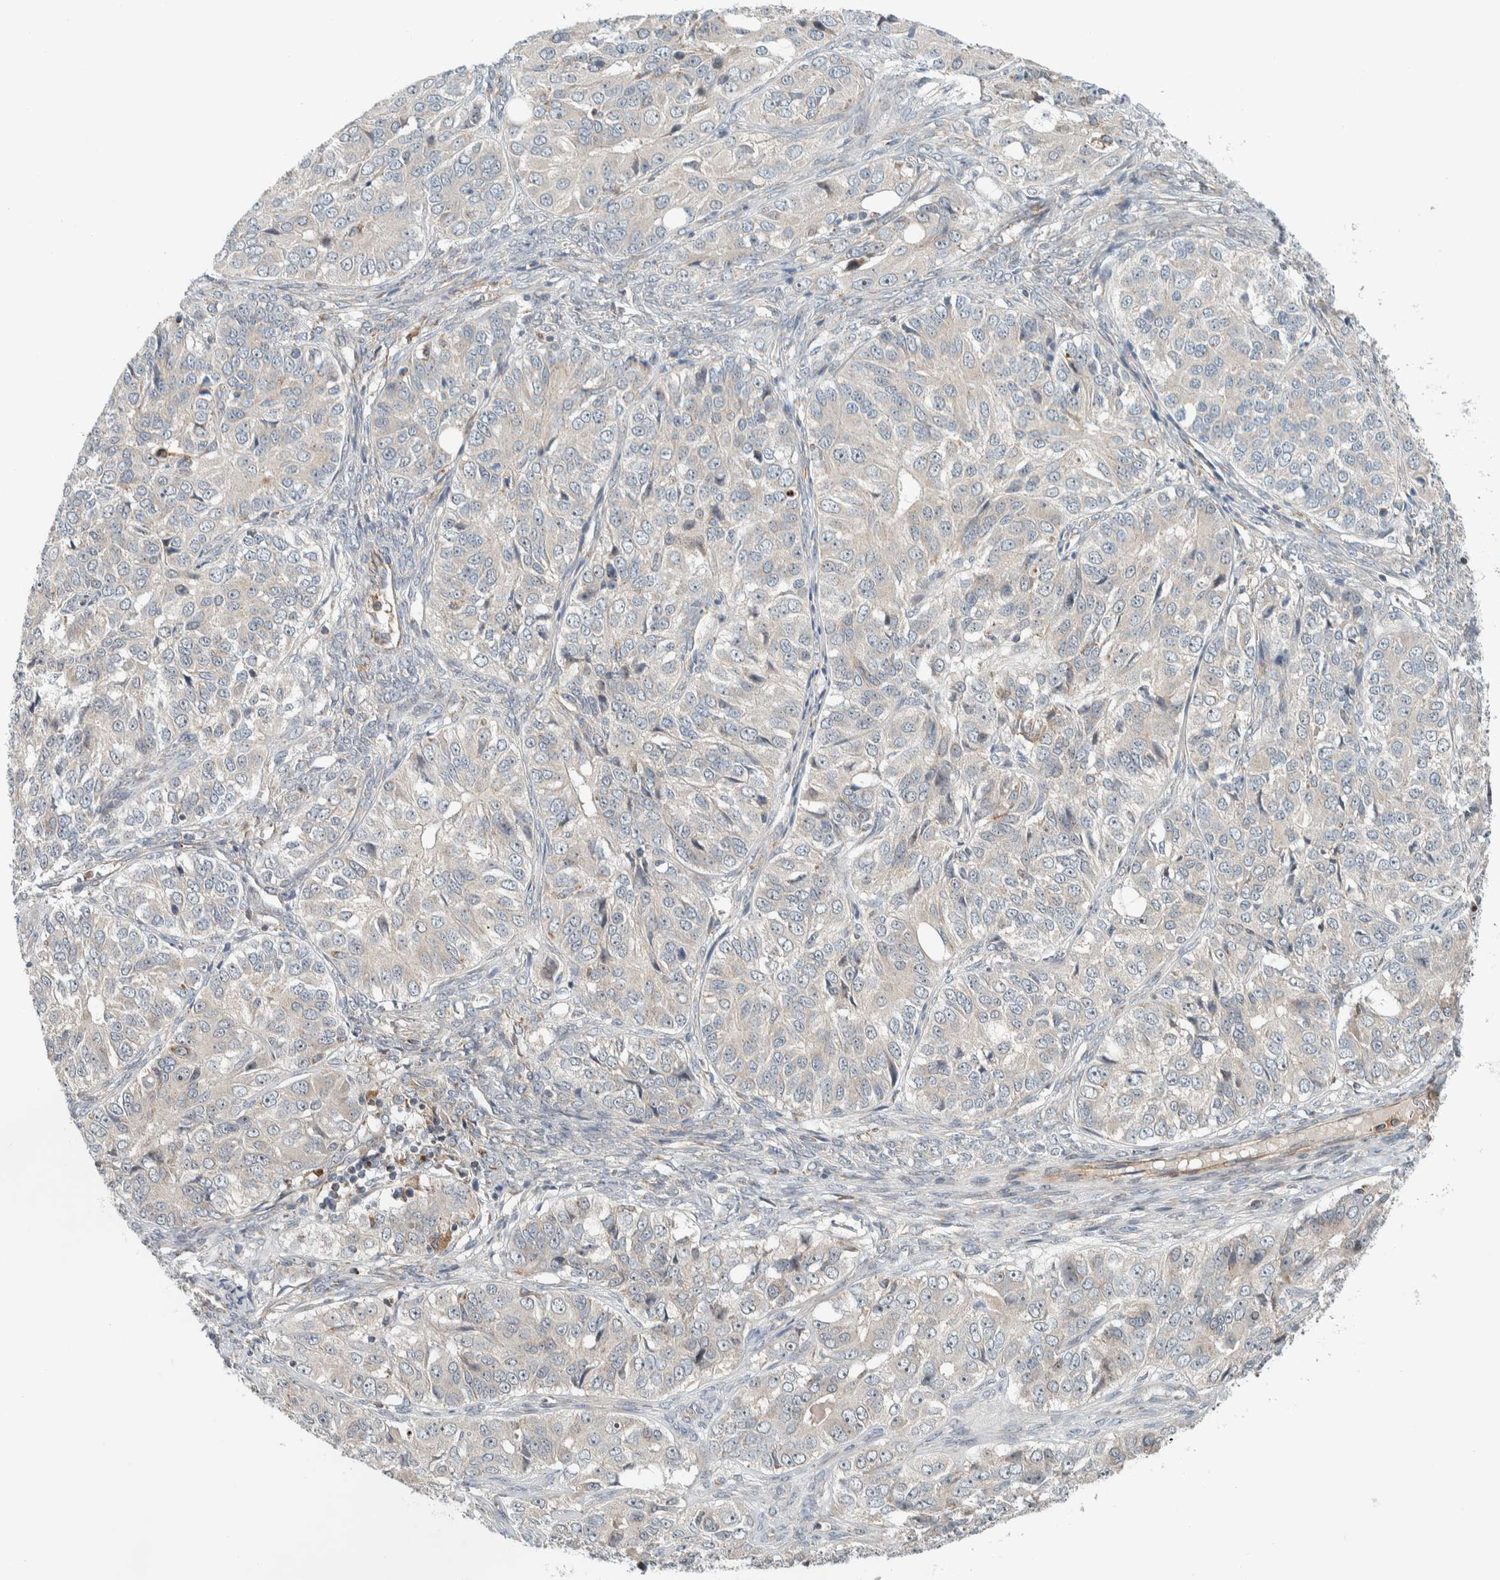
{"staining": {"intensity": "negative", "quantity": "none", "location": "none"}, "tissue": "ovarian cancer", "cell_type": "Tumor cells", "image_type": "cancer", "snomed": [{"axis": "morphology", "description": "Carcinoma, endometroid"}, {"axis": "topography", "description": "Ovary"}], "caption": "Immunohistochemistry (IHC) photomicrograph of neoplastic tissue: ovarian cancer (endometroid carcinoma) stained with DAB exhibits no significant protein expression in tumor cells.", "gene": "SLFN12L", "patient": {"sex": "female", "age": 51}}